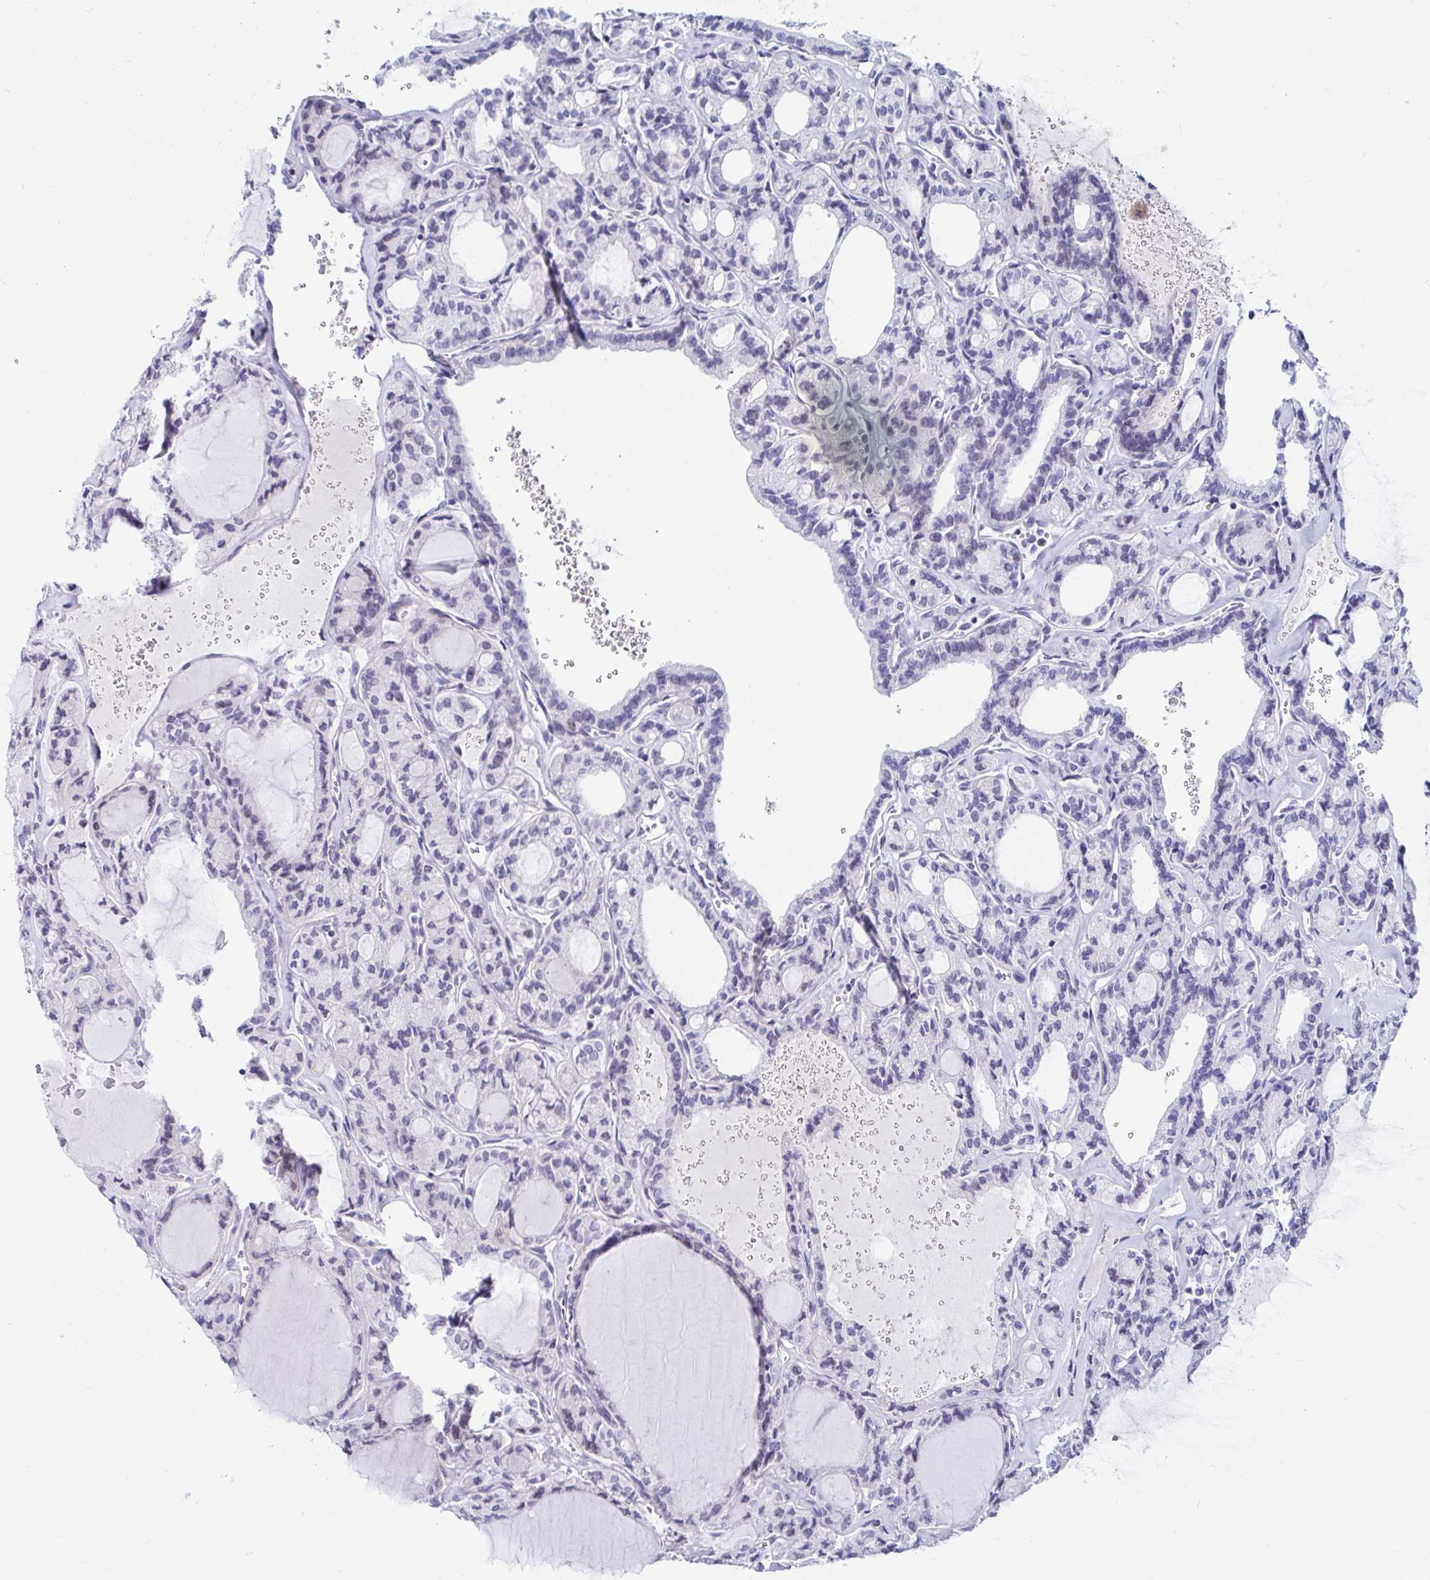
{"staining": {"intensity": "negative", "quantity": "none", "location": "none"}, "tissue": "thyroid cancer", "cell_type": "Tumor cells", "image_type": "cancer", "snomed": [{"axis": "morphology", "description": "Papillary adenocarcinoma, NOS"}, {"axis": "topography", "description": "Thyroid gland"}], "caption": "High magnification brightfield microscopy of thyroid papillary adenocarcinoma stained with DAB (brown) and counterstained with hematoxylin (blue): tumor cells show no significant staining.", "gene": "OR10K1", "patient": {"sex": "male", "age": 87}}